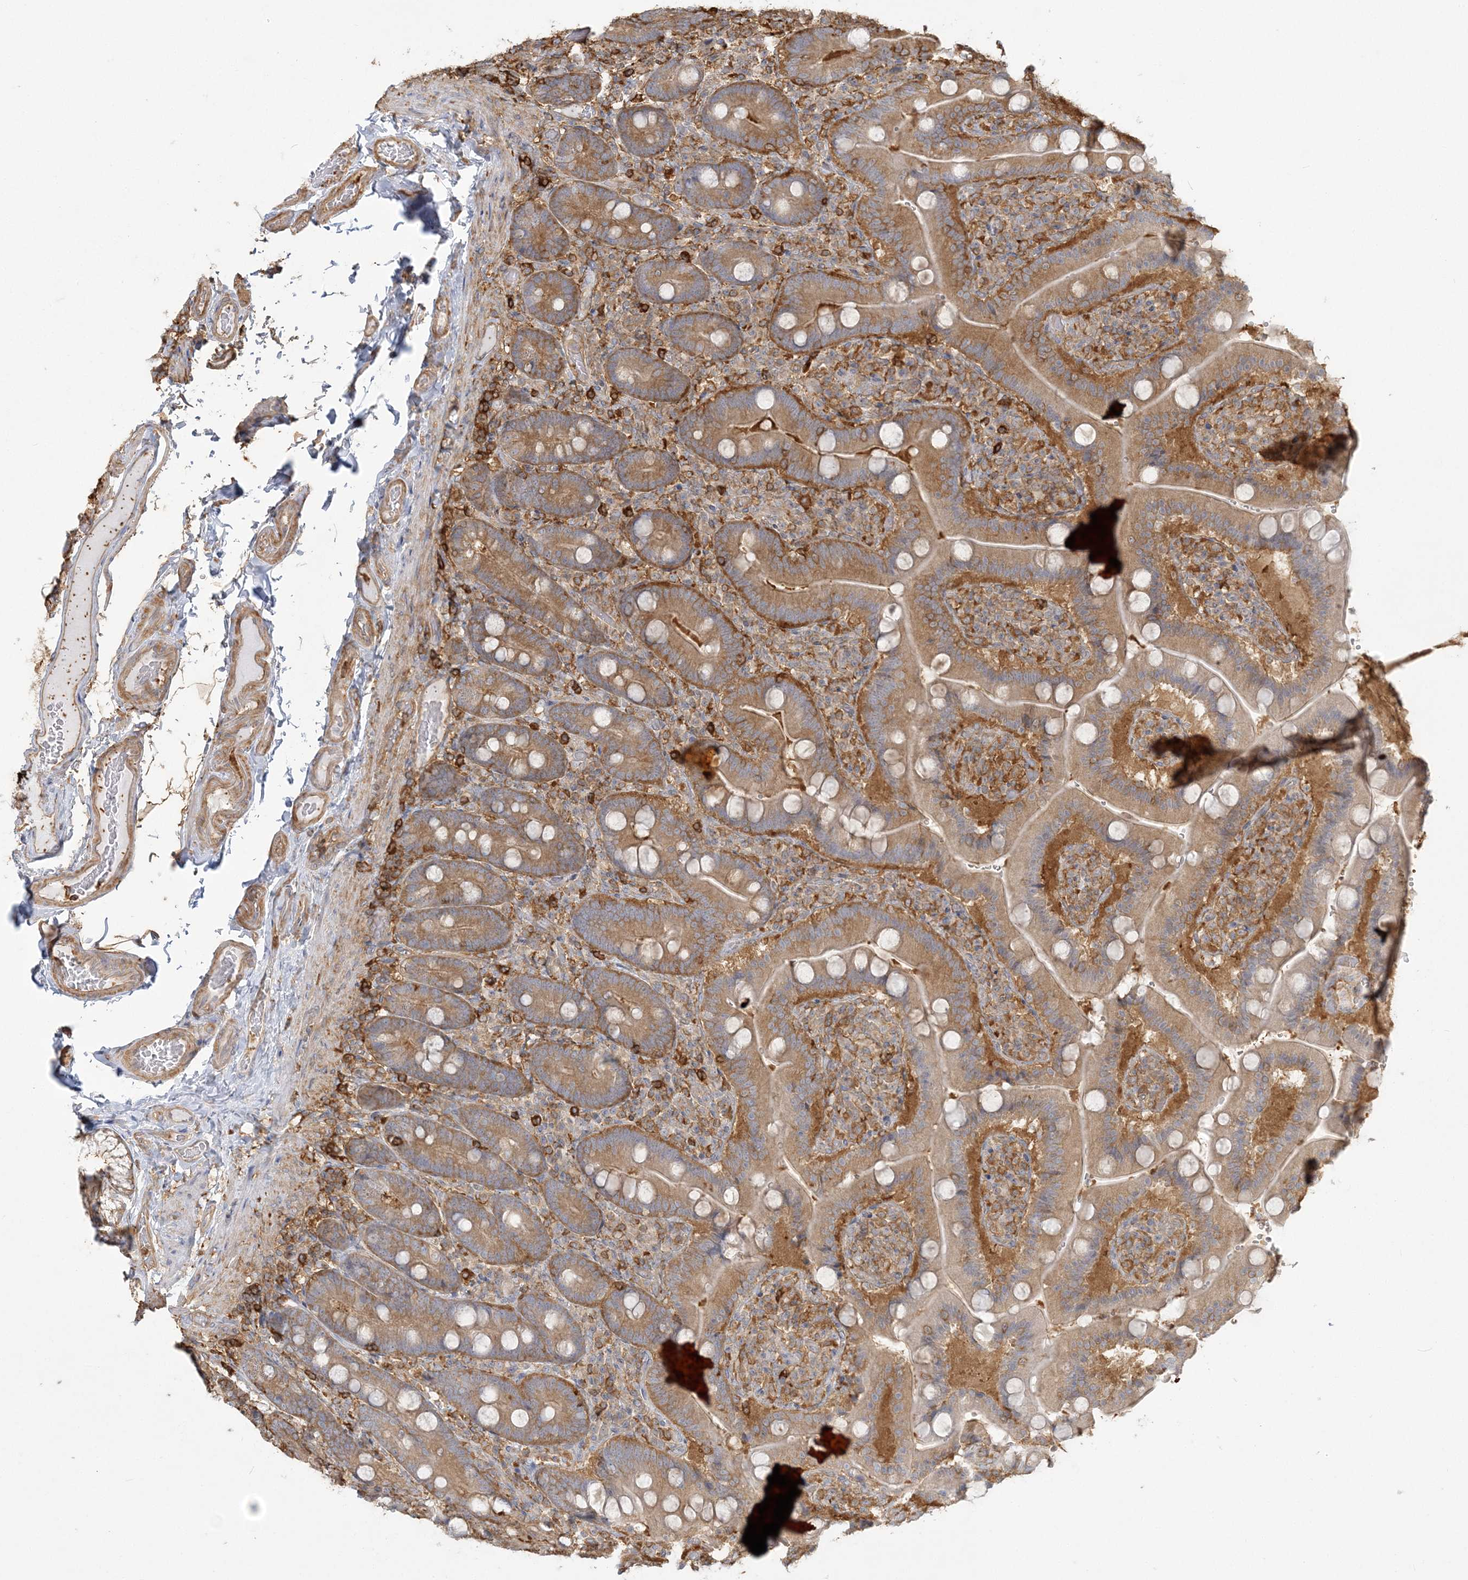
{"staining": {"intensity": "moderate", "quantity": ">75%", "location": "cytoplasmic/membranous"}, "tissue": "duodenum", "cell_type": "Glandular cells", "image_type": "normal", "snomed": [{"axis": "morphology", "description": "Normal tissue, NOS"}, {"axis": "topography", "description": "Duodenum"}], "caption": "High-power microscopy captured an immunohistochemistry (IHC) micrograph of unremarkable duodenum, revealing moderate cytoplasmic/membranous expression in about >75% of glandular cells. (brown staining indicates protein expression, while blue staining denotes nuclei).", "gene": "ANKS1A", "patient": {"sex": "female", "age": 62}}